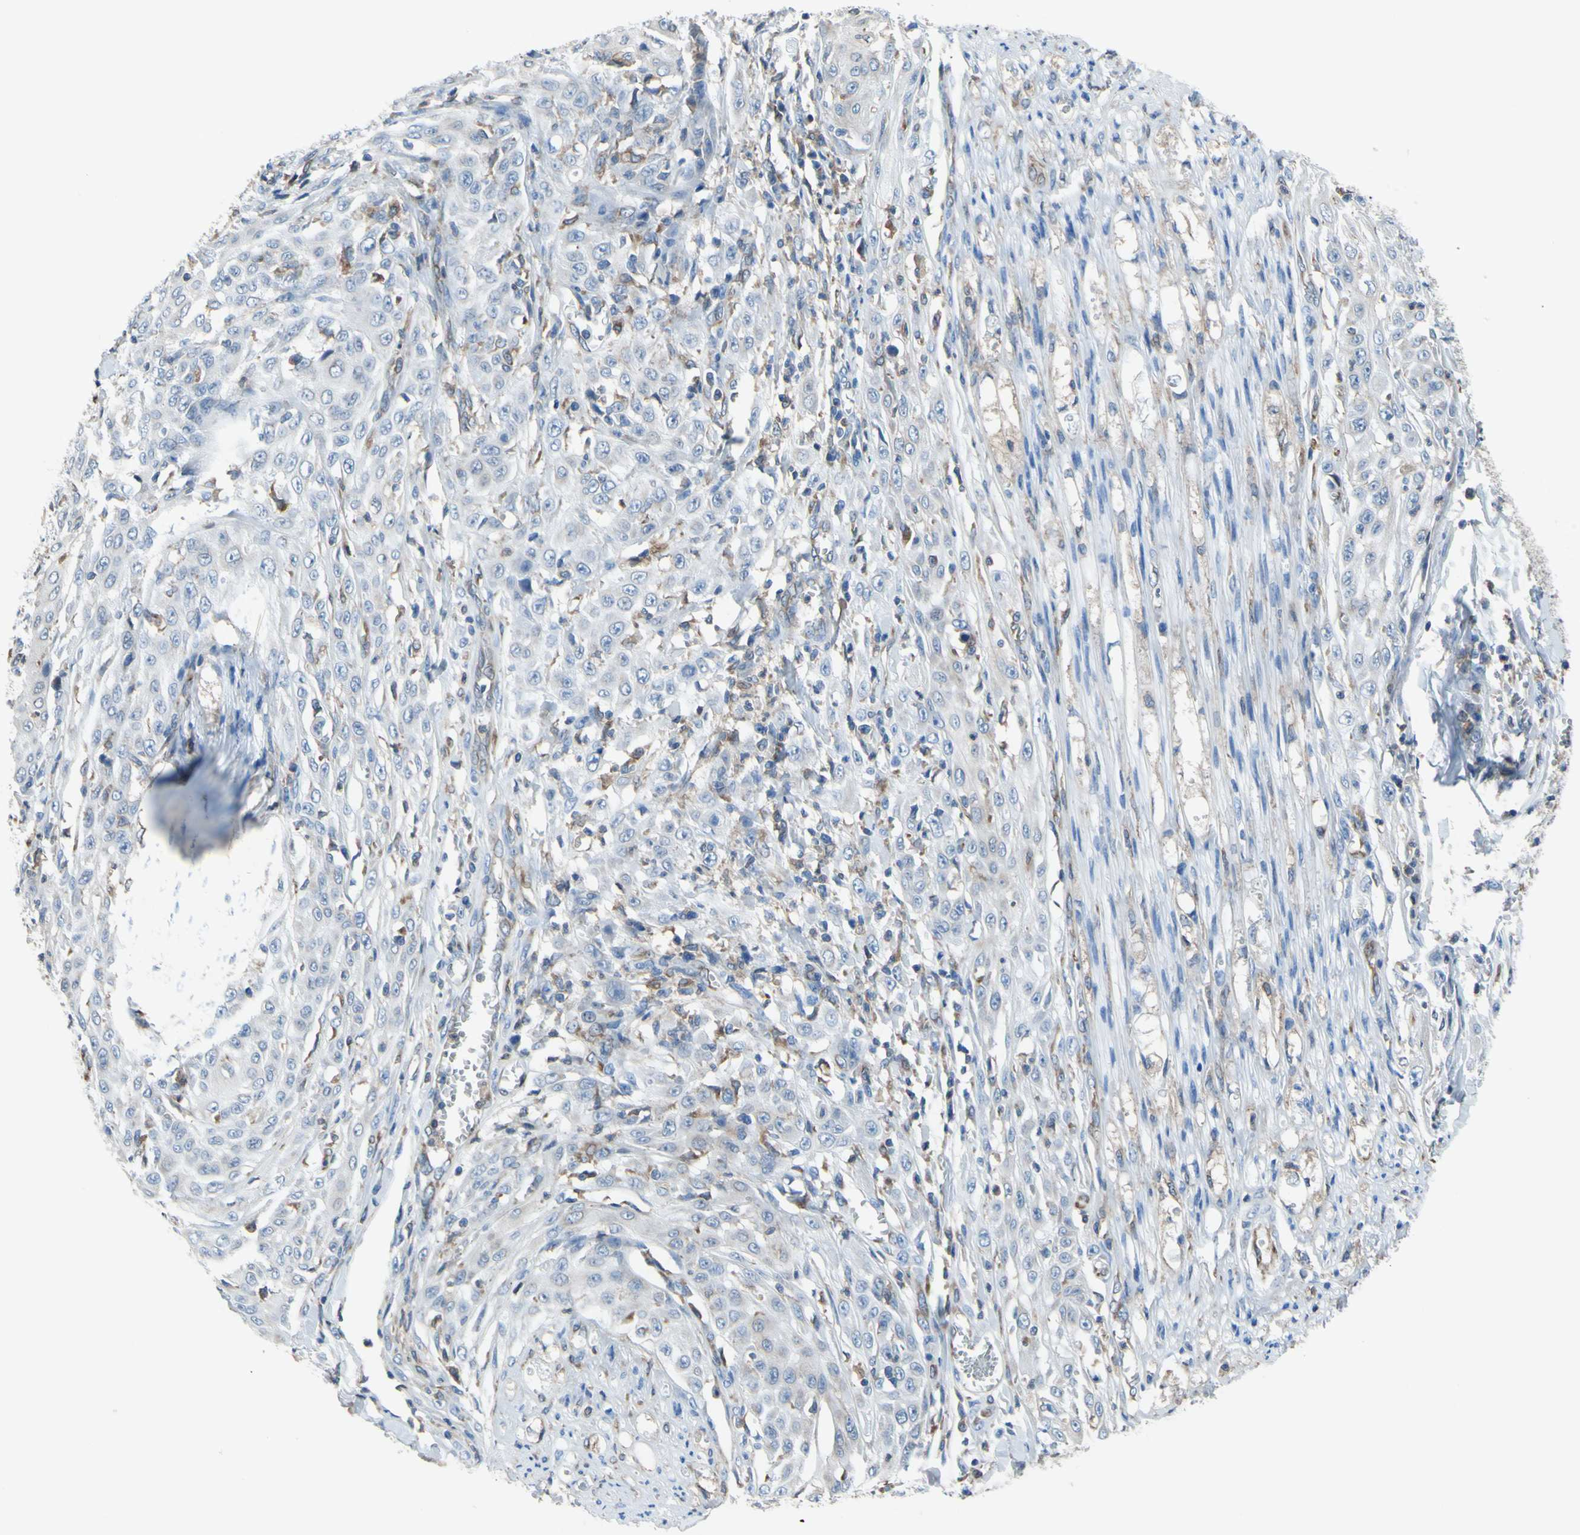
{"staining": {"intensity": "negative", "quantity": "none", "location": "none"}, "tissue": "skin cancer", "cell_type": "Tumor cells", "image_type": "cancer", "snomed": [{"axis": "morphology", "description": "Squamous cell carcinoma, NOS"}, {"axis": "morphology", "description": "Squamous cell carcinoma, metastatic, NOS"}, {"axis": "topography", "description": "Skin"}, {"axis": "topography", "description": "Lymph node"}], "caption": "The image exhibits no significant positivity in tumor cells of skin cancer.", "gene": "MGST2", "patient": {"sex": "male", "age": 75}}